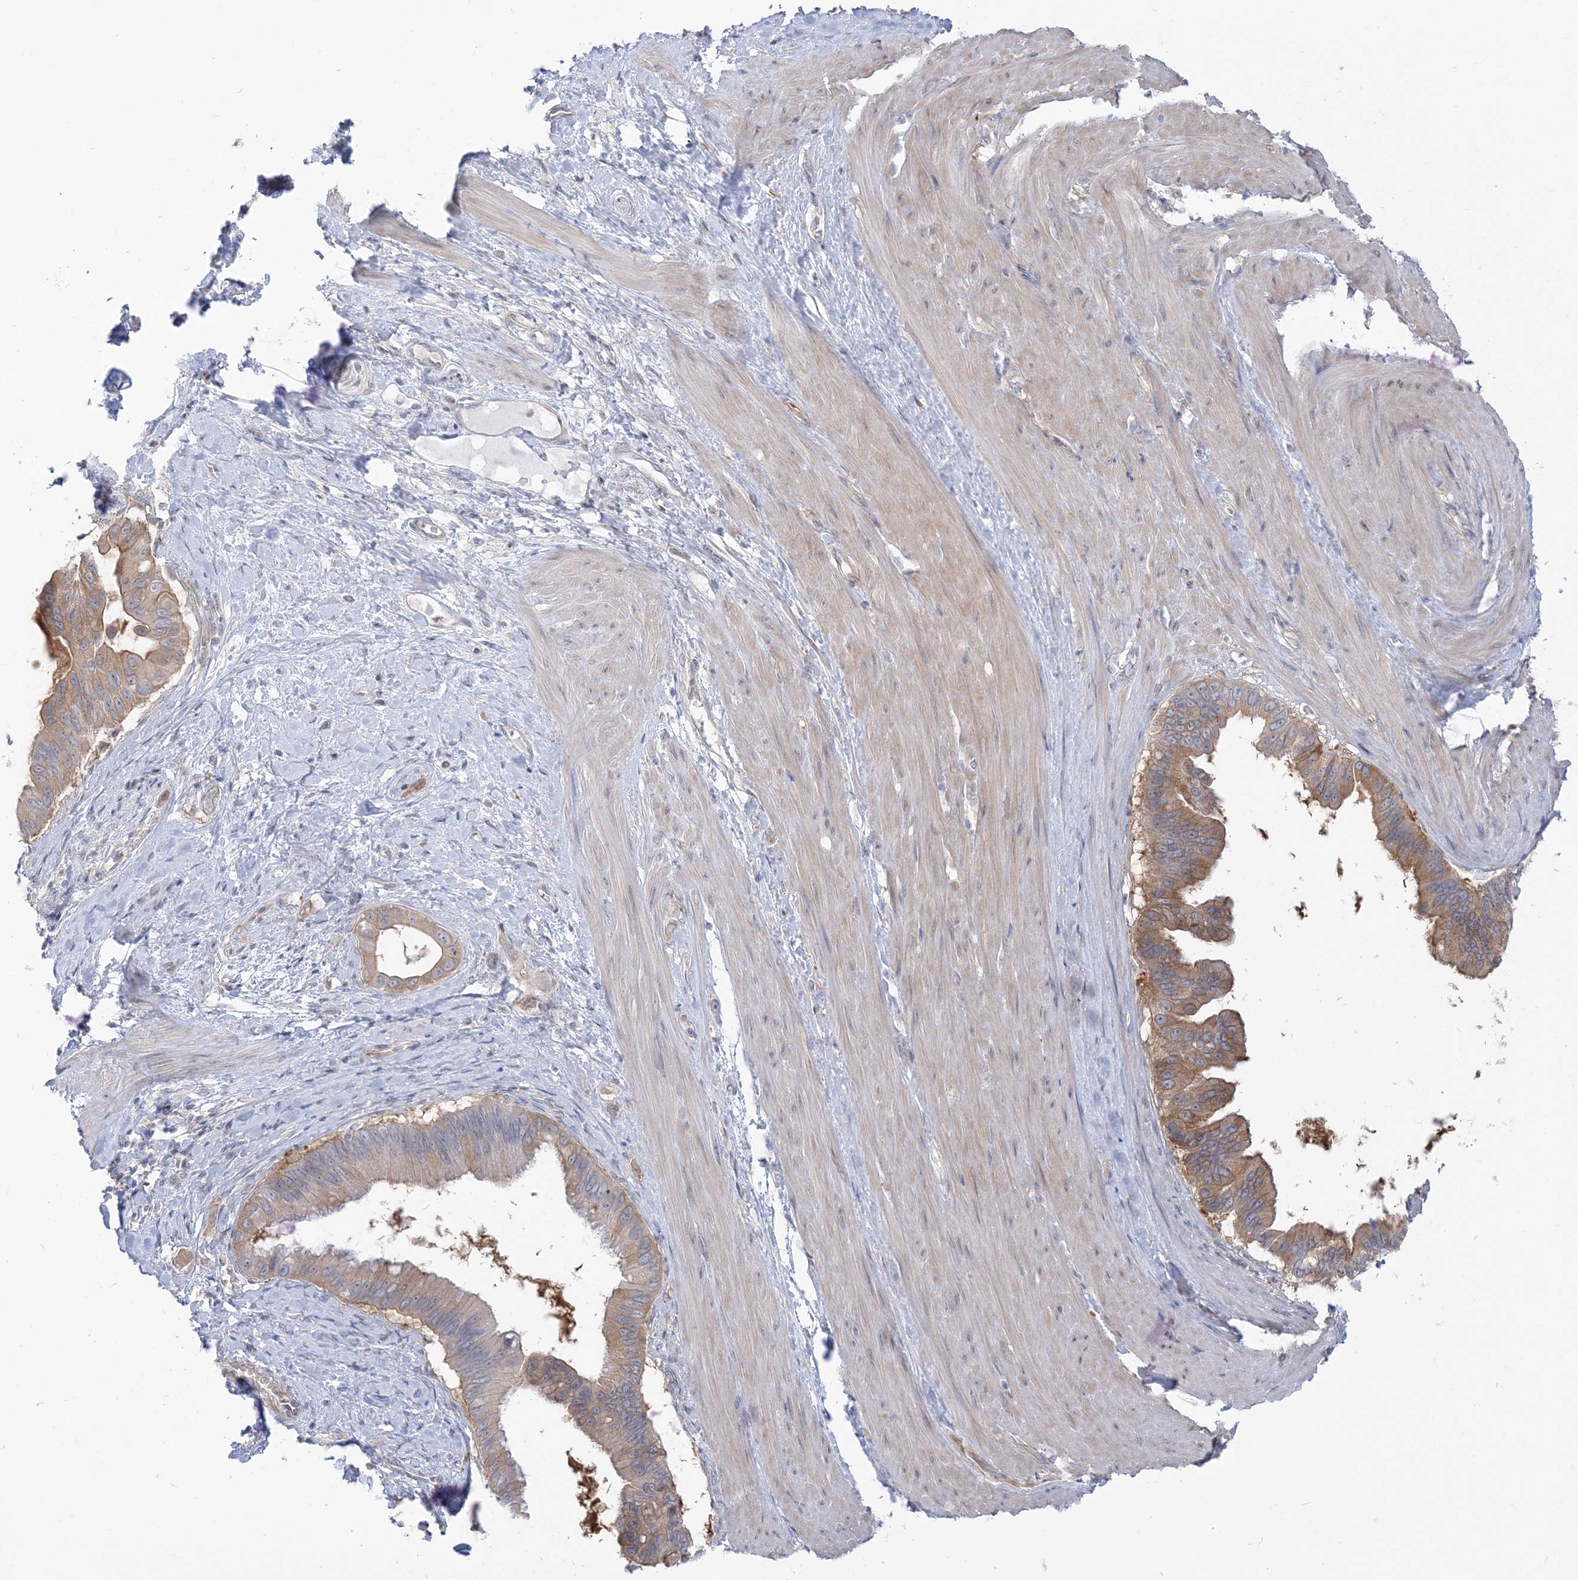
{"staining": {"intensity": "moderate", "quantity": "25%-75%", "location": "cytoplasmic/membranous"}, "tissue": "pancreatic cancer", "cell_type": "Tumor cells", "image_type": "cancer", "snomed": [{"axis": "morphology", "description": "Adenocarcinoma, NOS"}, {"axis": "topography", "description": "Pancreas"}], "caption": "IHC of human adenocarcinoma (pancreatic) displays medium levels of moderate cytoplasmic/membranous positivity in approximately 25%-75% of tumor cells. The staining is performed using DAB (3,3'-diaminobenzidine) brown chromogen to label protein expression. The nuclei are counter-stained blue using hematoxylin.", "gene": "THADA", "patient": {"sex": "female", "age": 56}}